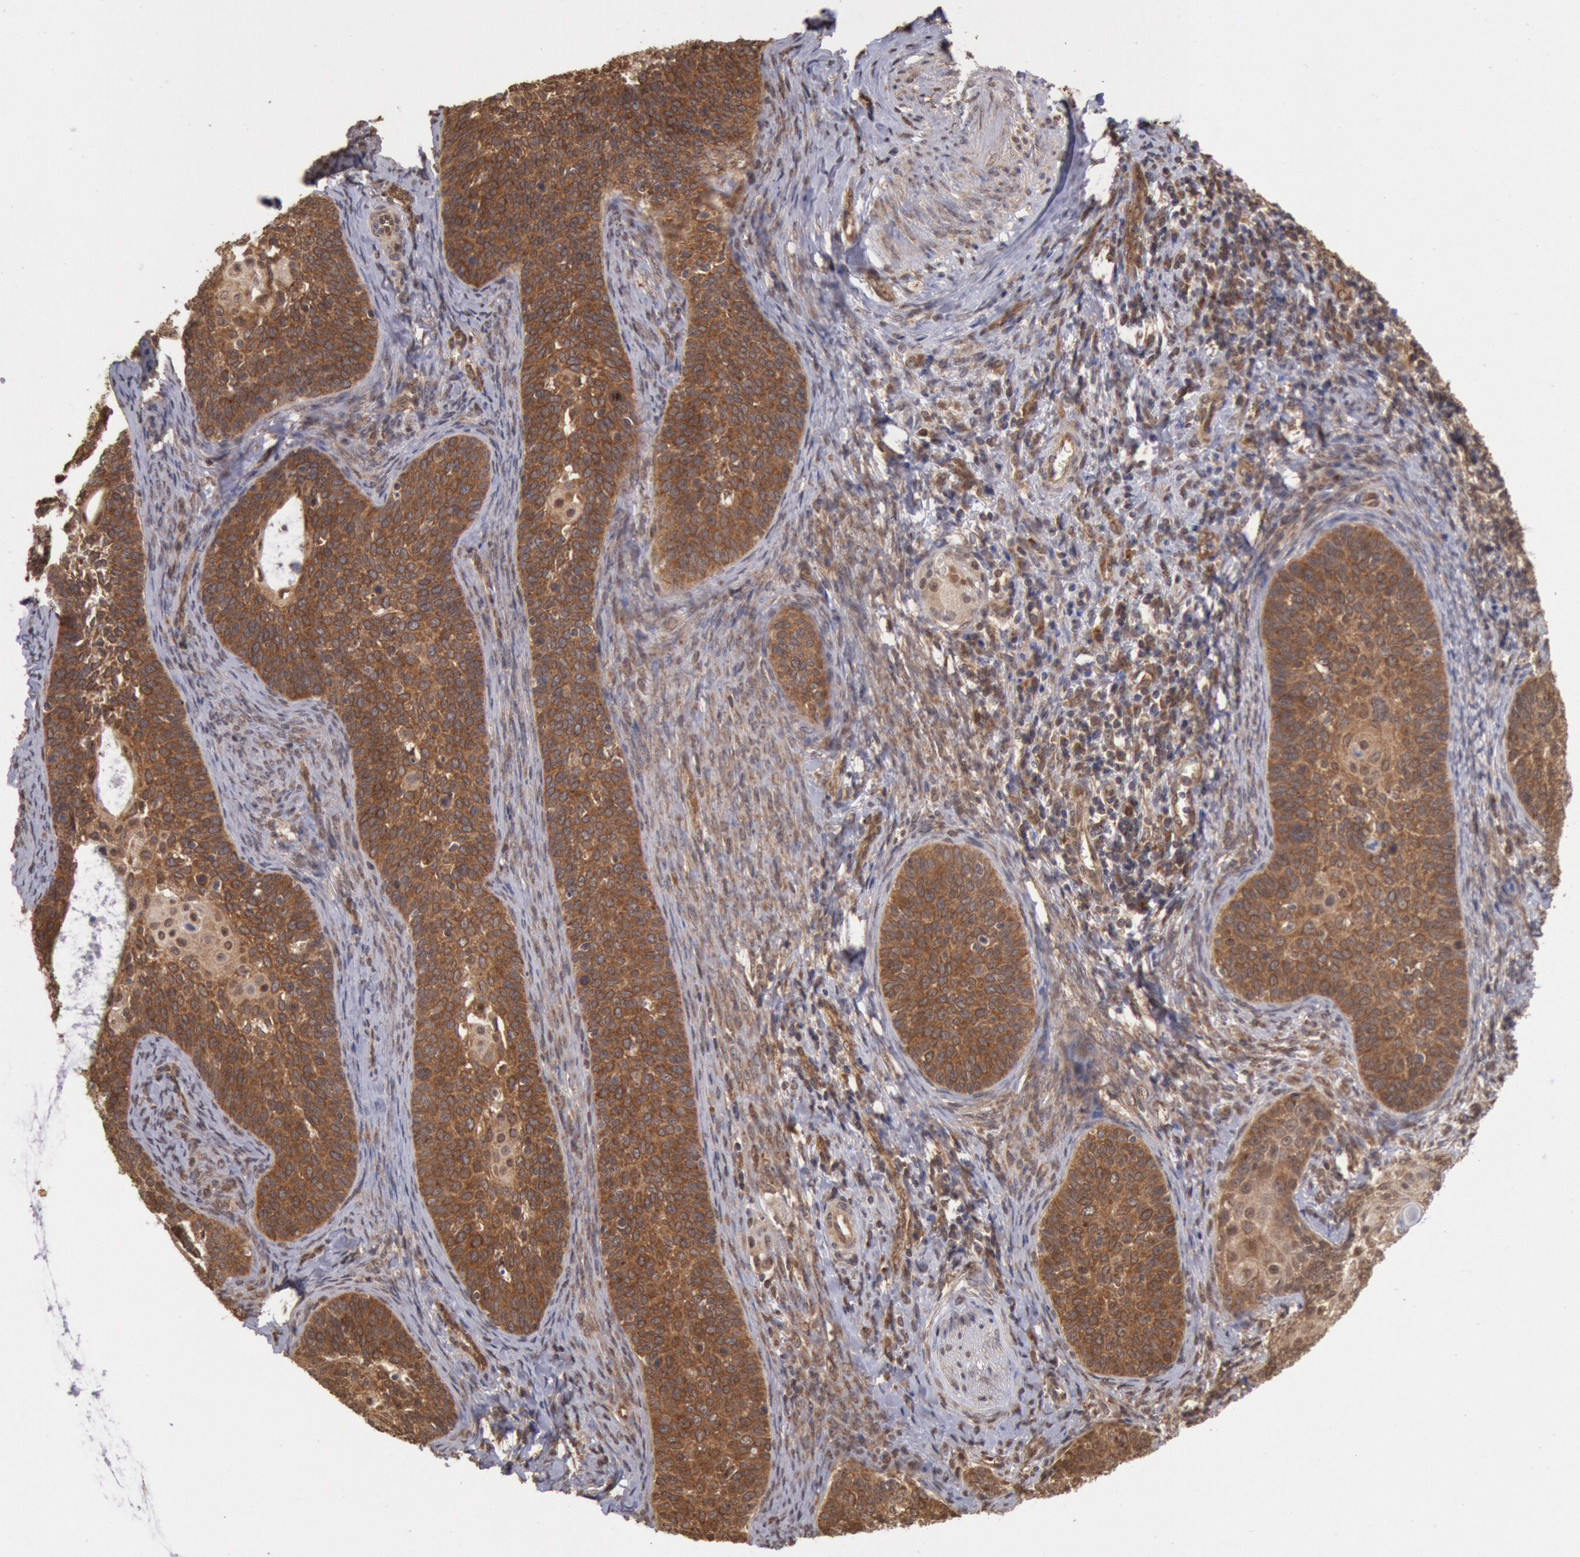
{"staining": {"intensity": "moderate", "quantity": ">75%", "location": "cytoplasmic/membranous,nuclear"}, "tissue": "cervical cancer", "cell_type": "Tumor cells", "image_type": "cancer", "snomed": [{"axis": "morphology", "description": "Squamous cell carcinoma, NOS"}, {"axis": "topography", "description": "Cervix"}], "caption": "Protein expression analysis of human squamous cell carcinoma (cervical) reveals moderate cytoplasmic/membranous and nuclear staining in about >75% of tumor cells. (brown staining indicates protein expression, while blue staining denotes nuclei).", "gene": "STX17", "patient": {"sex": "female", "age": 33}}